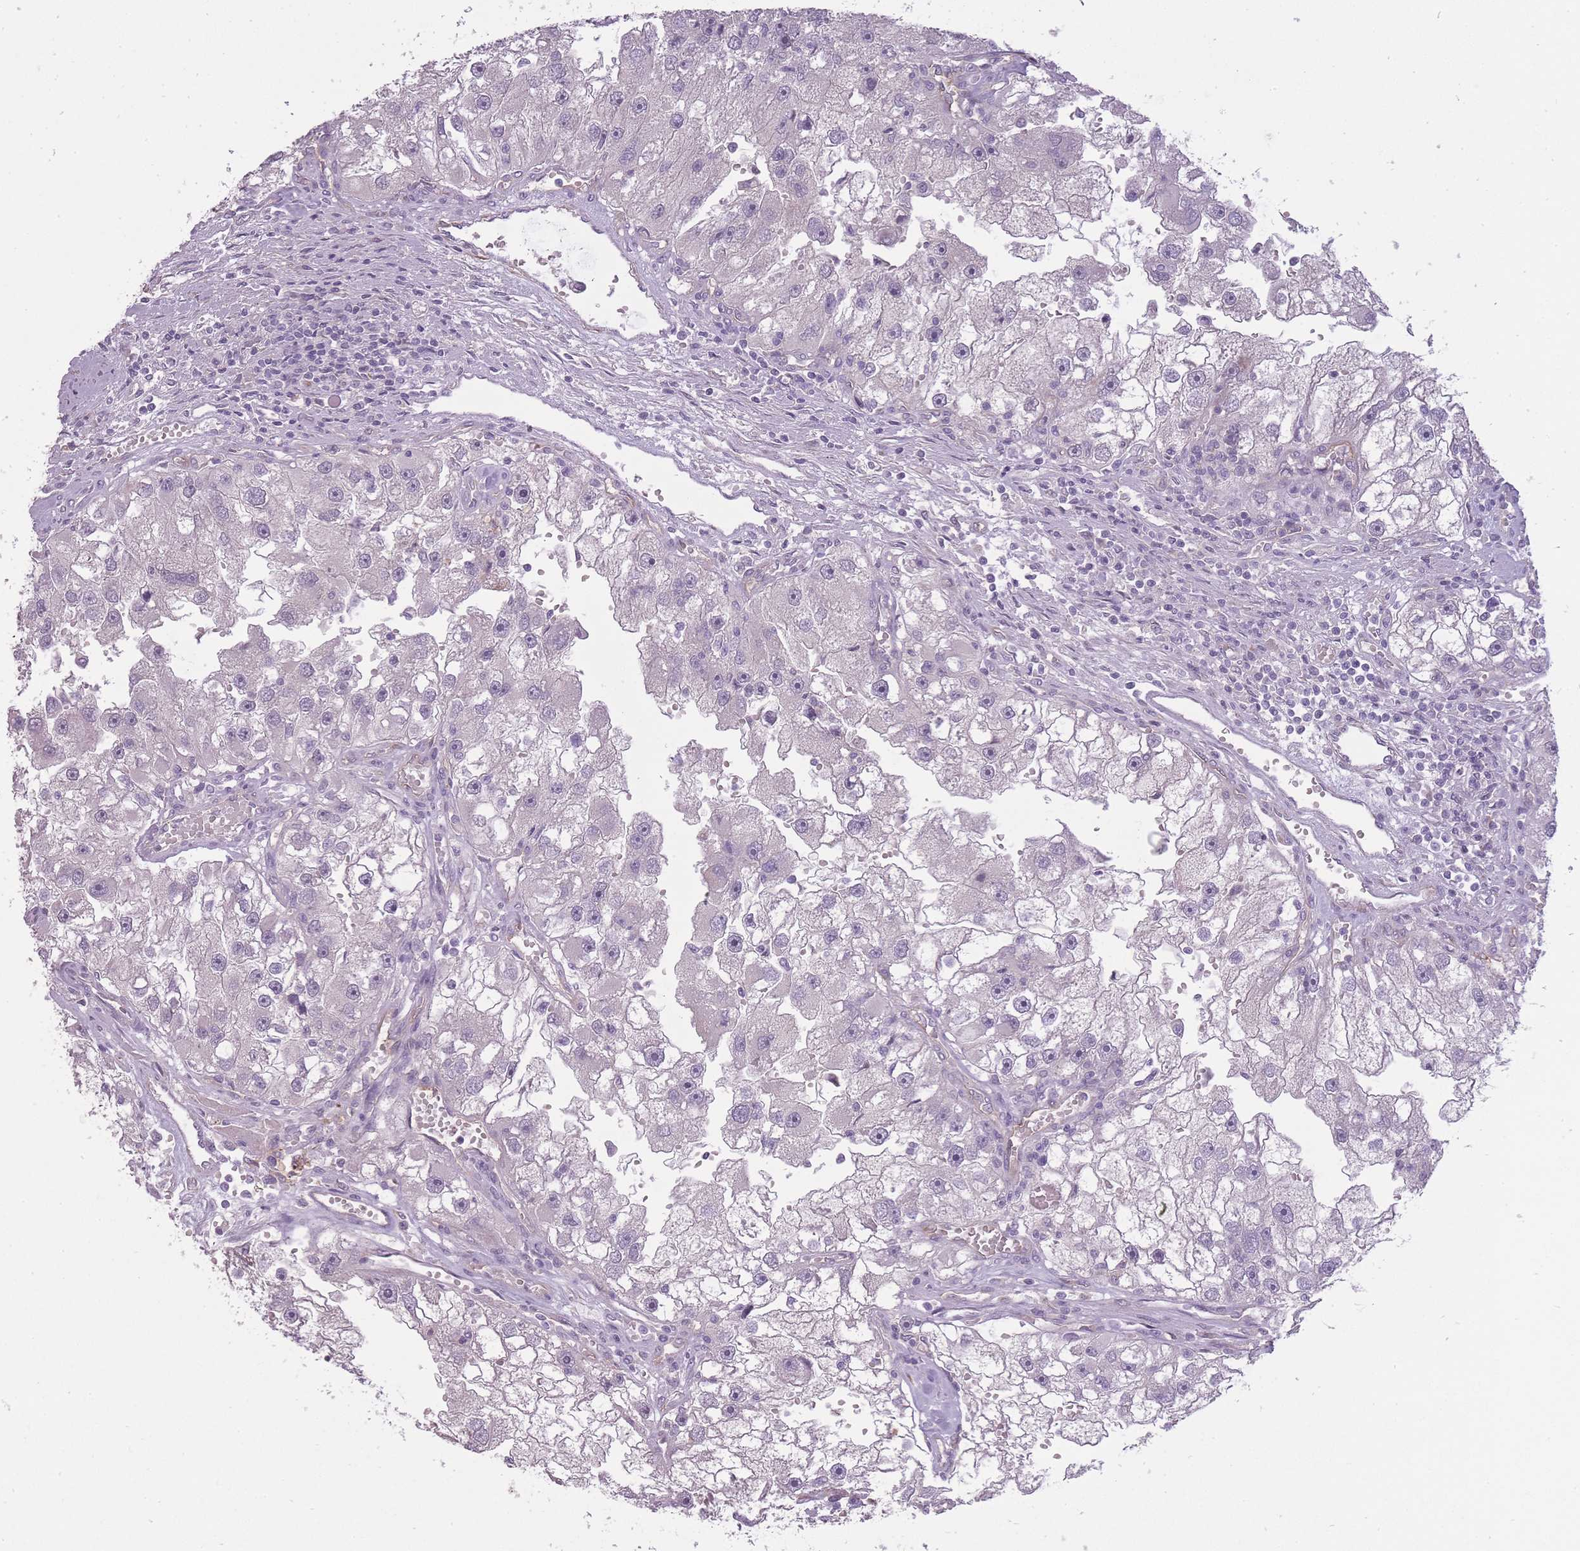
{"staining": {"intensity": "negative", "quantity": "none", "location": "none"}, "tissue": "renal cancer", "cell_type": "Tumor cells", "image_type": "cancer", "snomed": [{"axis": "morphology", "description": "Adenocarcinoma, NOS"}, {"axis": "topography", "description": "Kidney"}], "caption": "Tumor cells are negative for protein expression in human renal cancer (adenocarcinoma). The staining was performed using DAB (3,3'-diaminobenzidine) to visualize the protein expression in brown, while the nuclei were stained in blue with hematoxylin (Magnification: 20x).", "gene": "SLC8A2", "patient": {"sex": "male", "age": 63}}